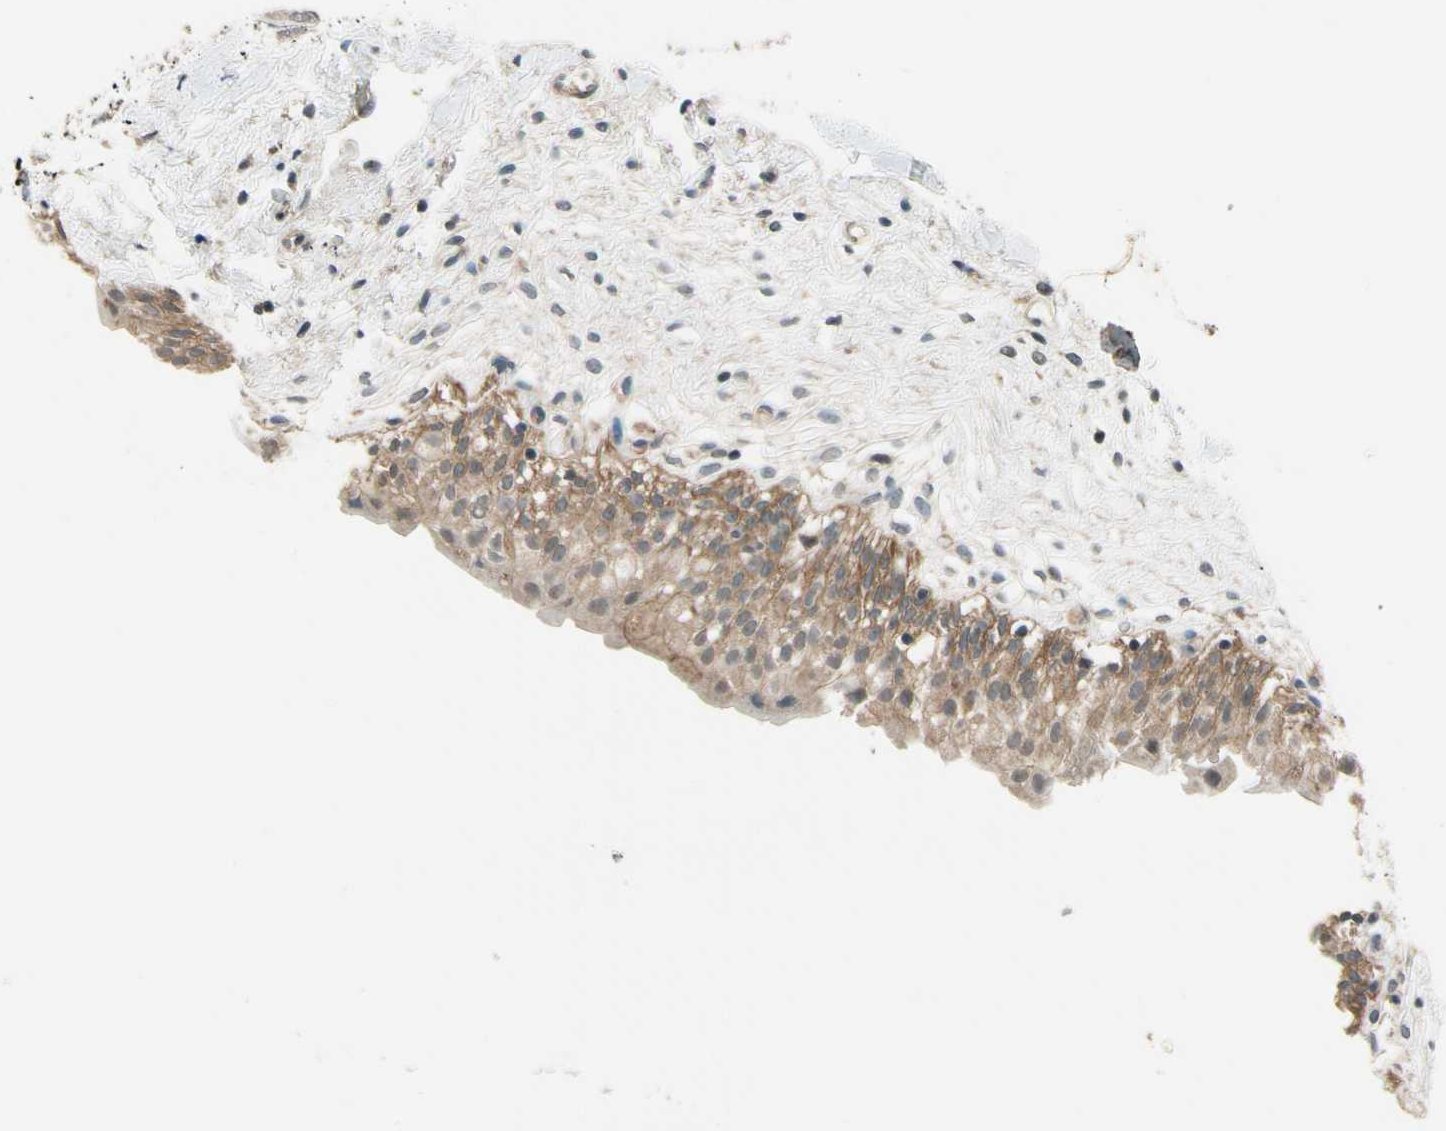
{"staining": {"intensity": "moderate", "quantity": ">75%", "location": "cytoplasmic/membranous"}, "tissue": "urinary bladder", "cell_type": "Urothelial cells", "image_type": "normal", "snomed": [{"axis": "morphology", "description": "Normal tissue, NOS"}, {"axis": "topography", "description": "Urinary bladder"}], "caption": "Normal urinary bladder exhibits moderate cytoplasmic/membranous positivity in about >75% of urothelial cells.", "gene": "MST1R", "patient": {"sex": "female", "age": 80}}